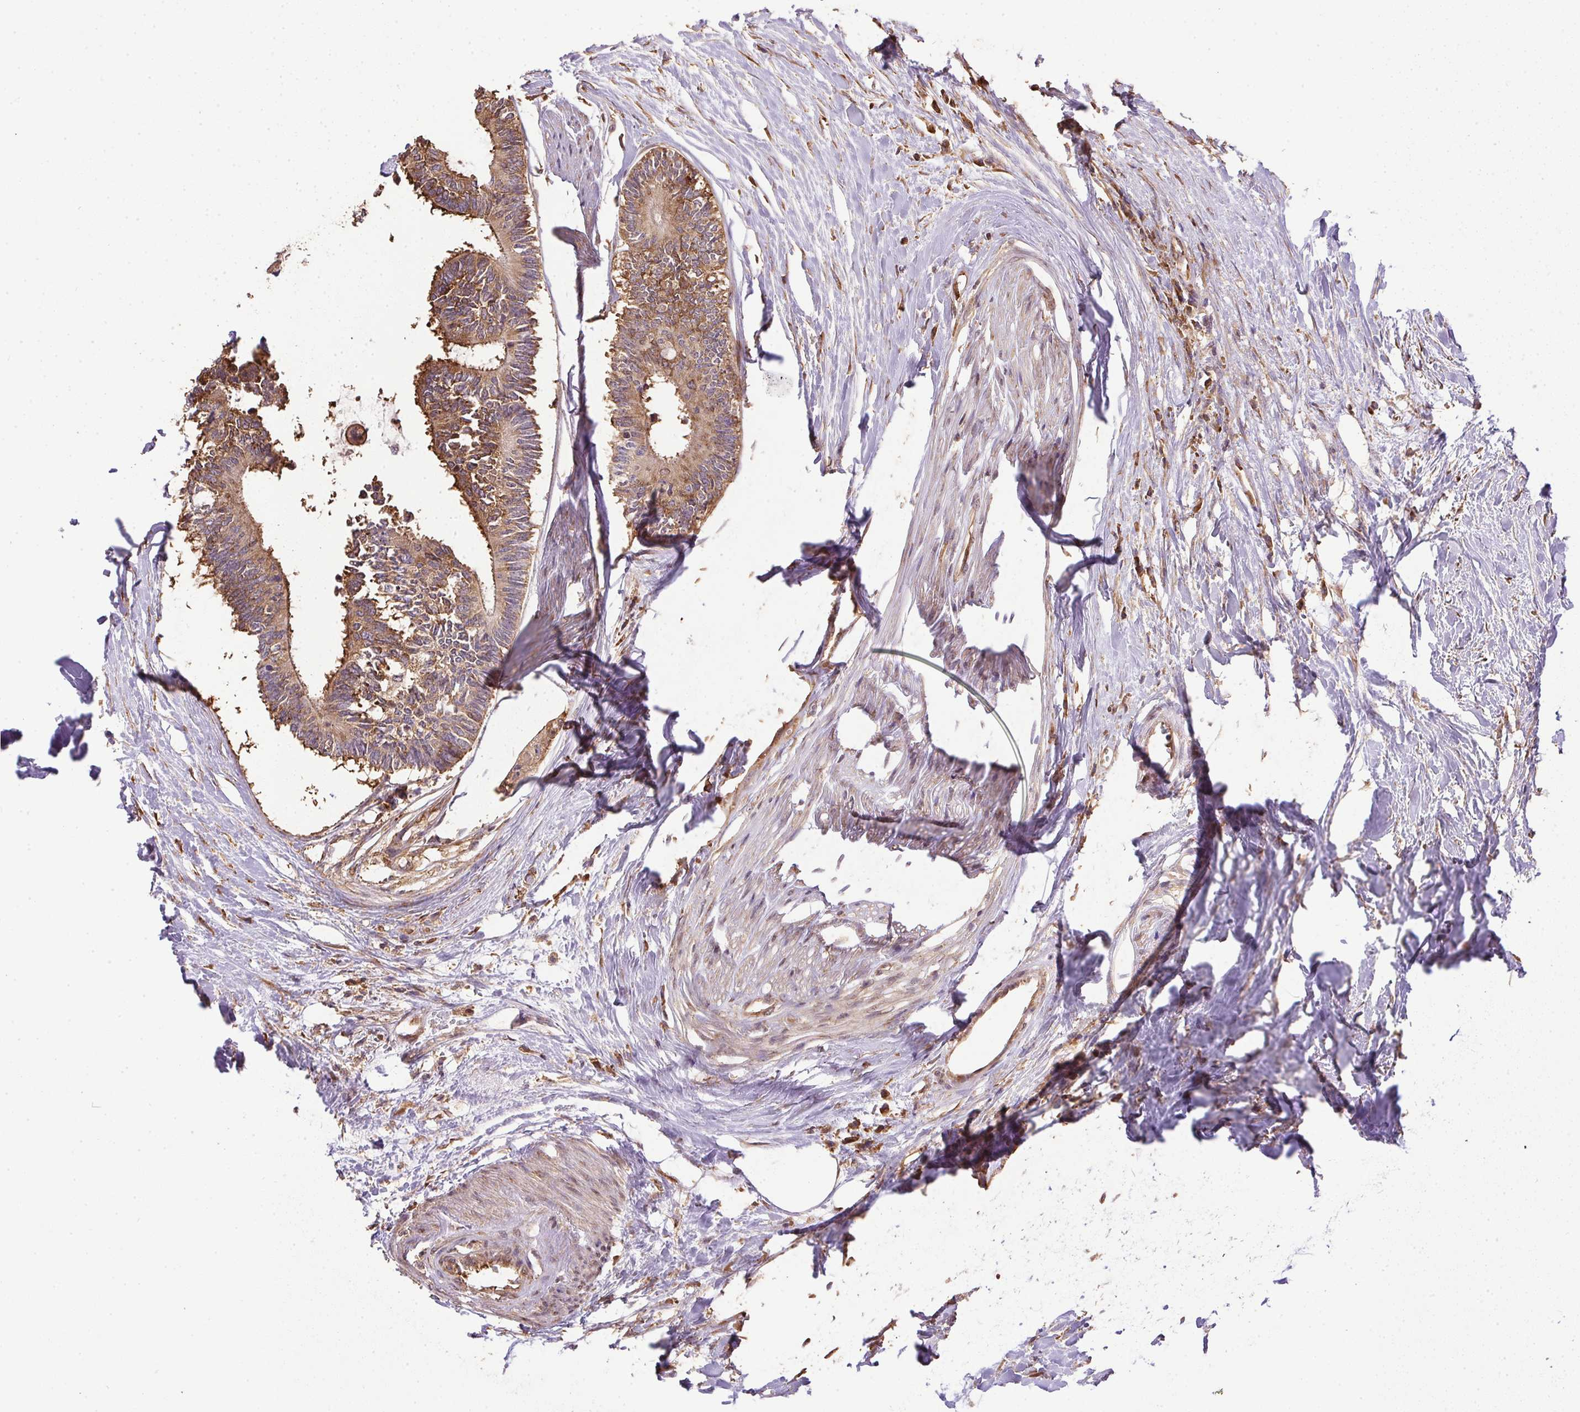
{"staining": {"intensity": "moderate", "quantity": ">75%", "location": "cytoplasmic/membranous"}, "tissue": "colorectal cancer", "cell_type": "Tumor cells", "image_type": "cancer", "snomed": [{"axis": "morphology", "description": "Adenocarcinoma, NOS"}, {"axis": "topography", "description": "Colon"}, {"axis": "topography", "description": "Rectum"}], "caption": "IHC image of human colorectal cancer (adenocarcinoma) stained for a protein (brown), which shows medium levels of moderate cytoplasmic/membranous positivity in about >75% of tumor cells.", "gene": "EIF2S1", "patient": {"sex": "male", "age": 57}}